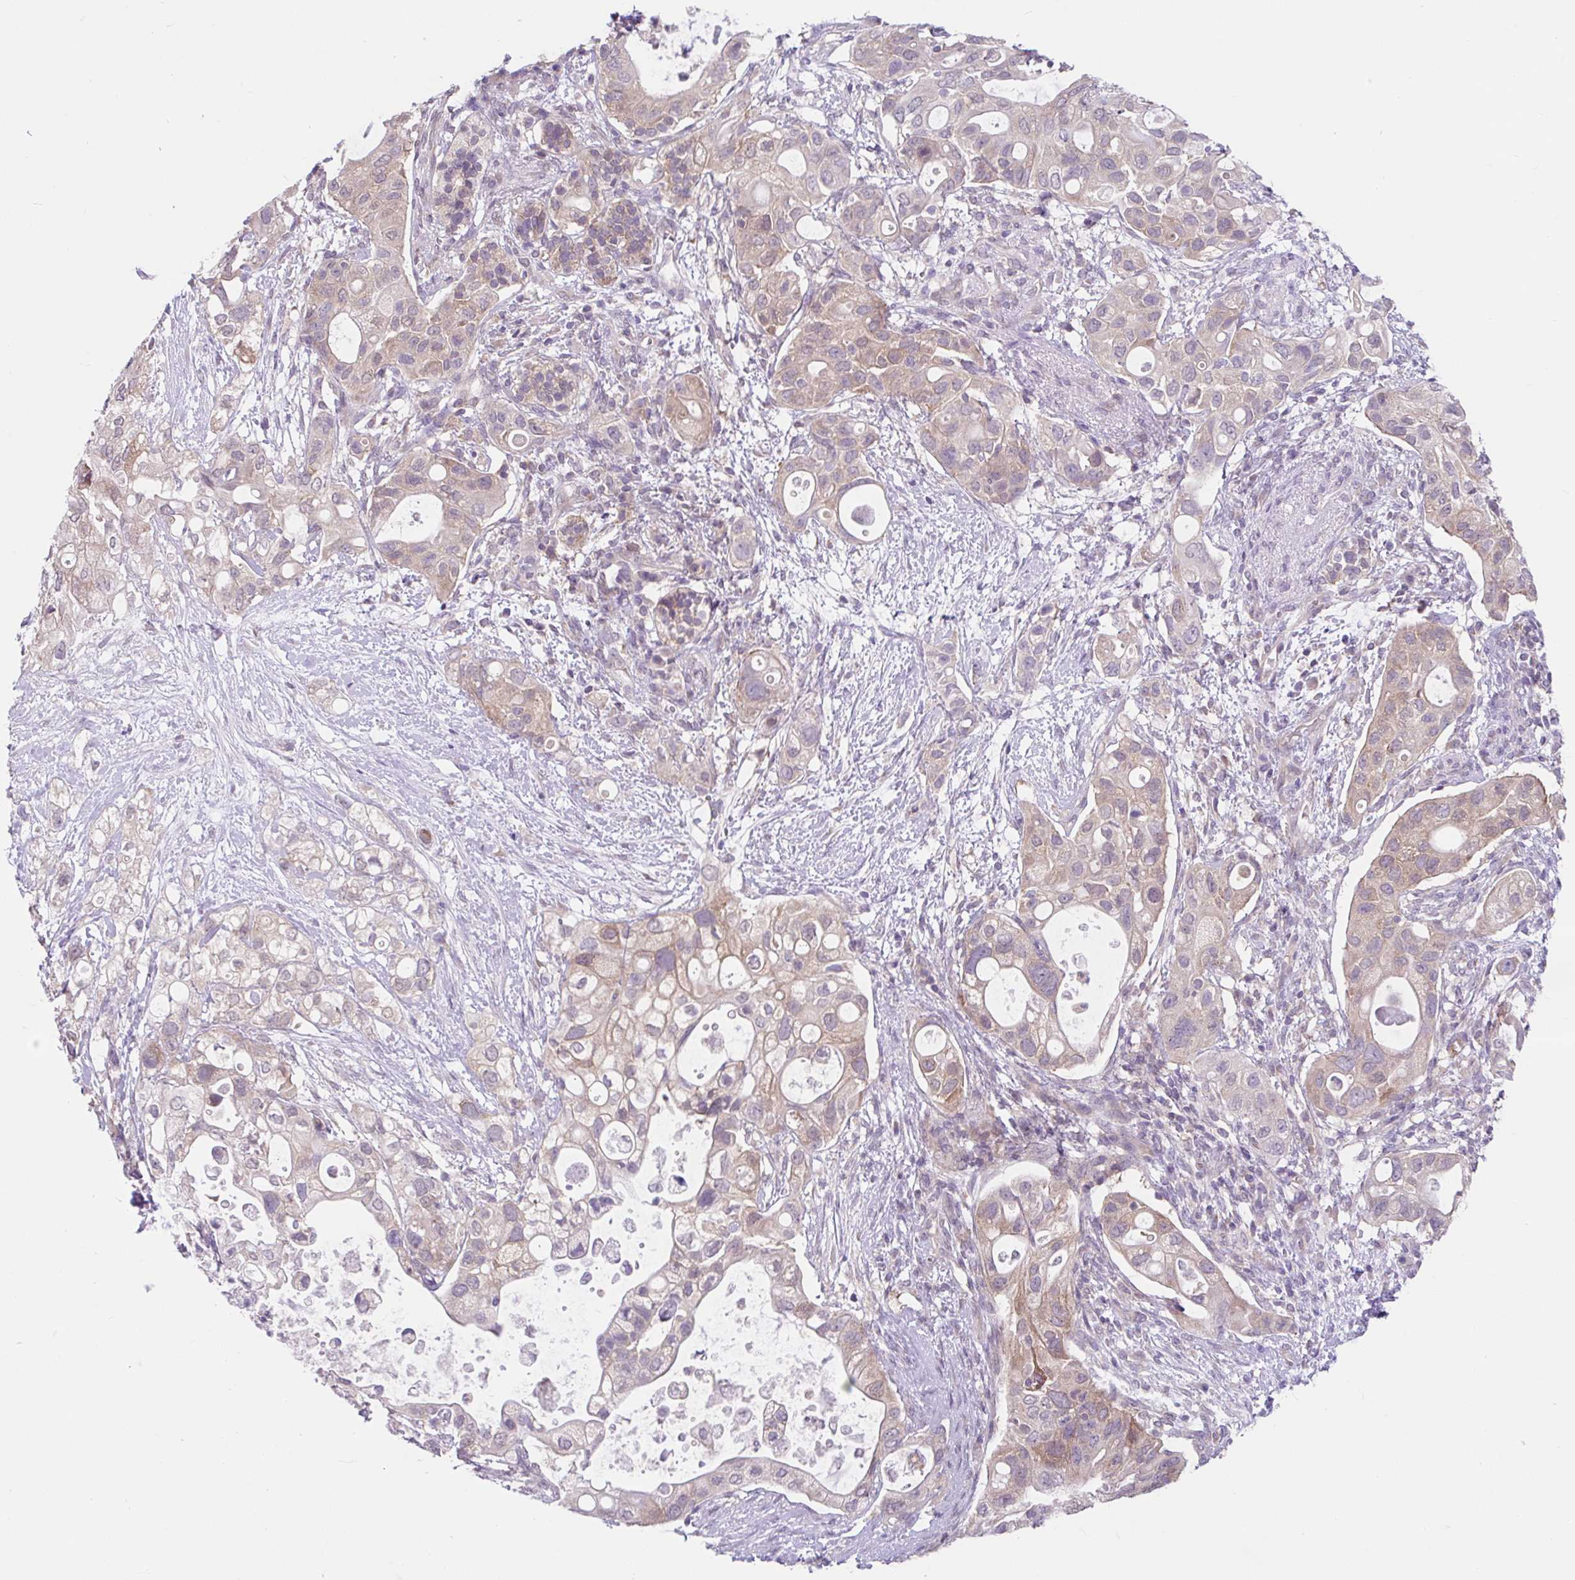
{"staining": {"intensity": "weak", "quantity": "25%-75%", "location": "cytoplasmic/membranous"}, "tissue": "pancreatic cancer", "cell_type": "Tumor cells", "image_type": "cancer", "snomed": [{"axis": "morphology", "description": "Adenocarcinoma, NOS"}, {"axis": "topography", "description": "Pancreas"}], "caption": "DAB immunohistochemical staining of human pancreatic cancer demonstrates weak cytoplasmic/membranous protein expression in about 25%-75% of tumor cells. The protein of interest is stained brown, and the nuclei are stained in blue (DAB (3,3'-diaminobenzidine) IHC with brightfield microscopy, high magnification).", "gene": "RALBP1", "patient": {"sex": "female", "age": 72}}